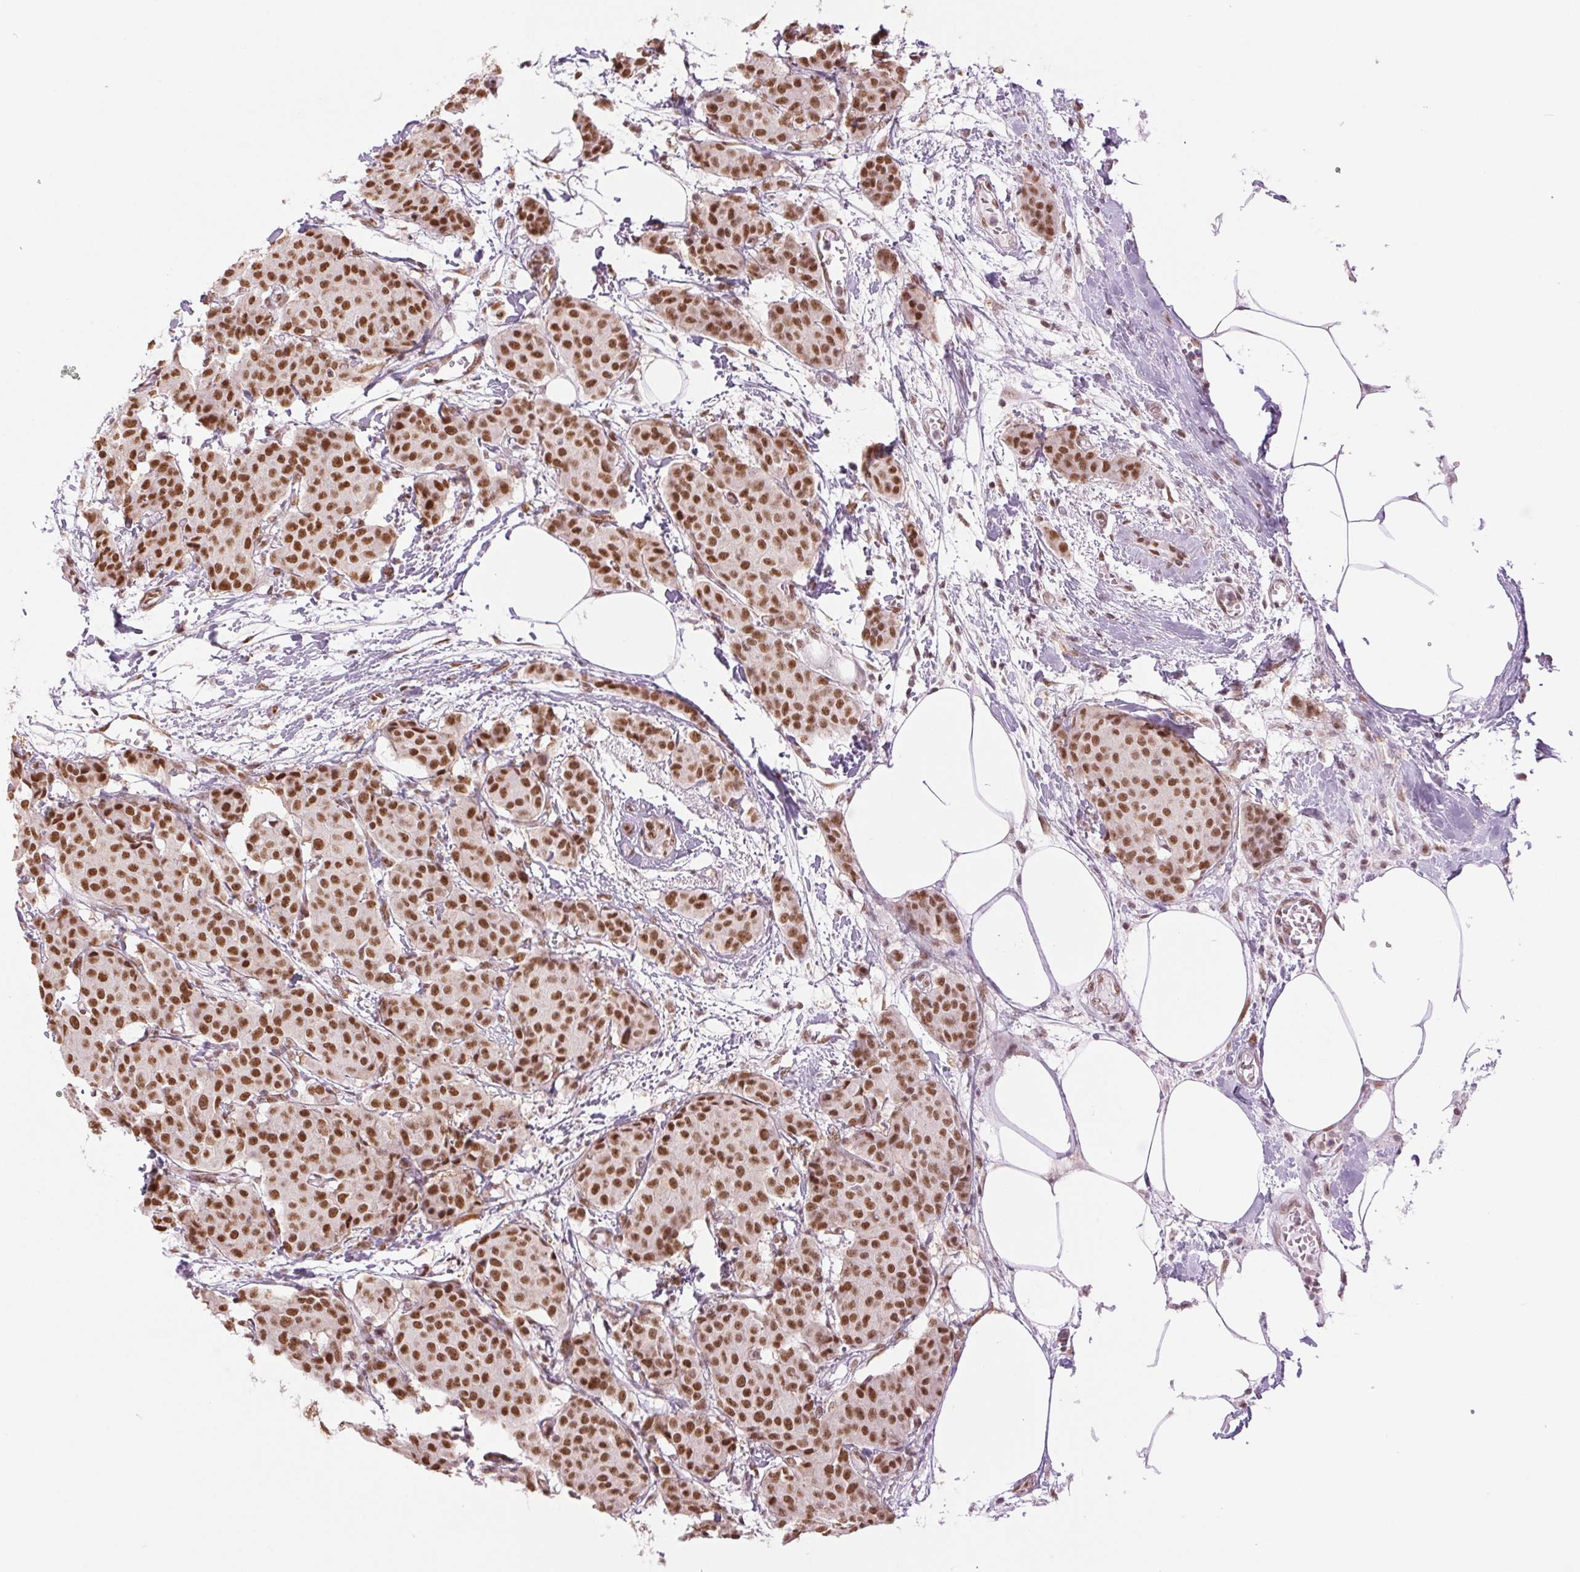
{"staining": {"intensity": "moderate", "quantity": ">75%", "location": "nuclear"}, "tissue": "breast cancer", "cell_type": "Tumor cells", "image_type": "cancer", "snomed": [{"axis": "morphology", "description": "Duct carcinoma"}, {"axis": "topography", "description": "Breast"}], "caption": "Breast invasive ductal carcinoma stained with a brown dye exhibits moderate nuclear positive positivity in about >75% of tumor cells.", "gene": "ZFR2", "patient": {"sex": "female", "age": 91}}